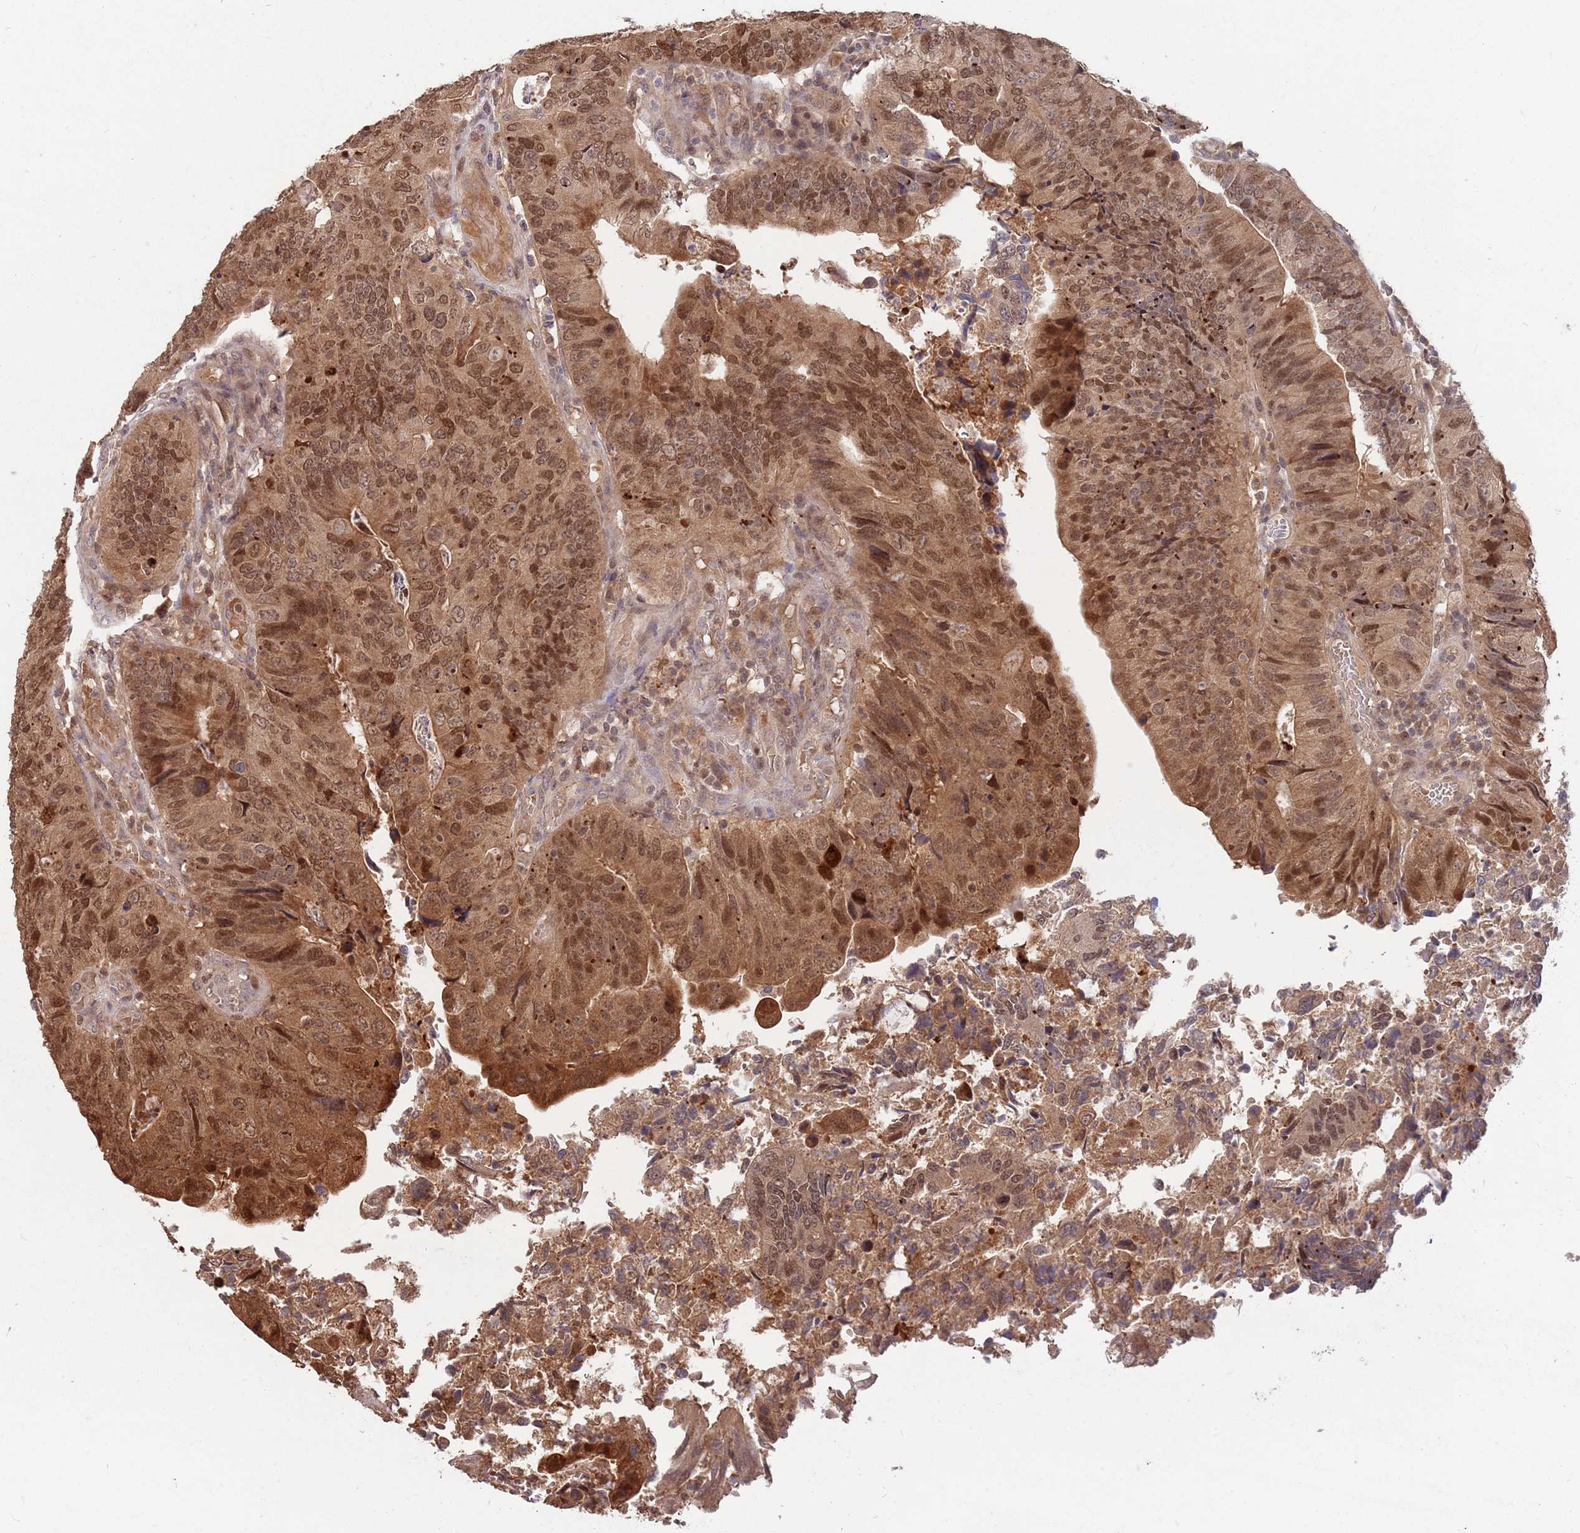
{"staining": {"intensity": "strong", "quantity": ">75%", "location": "cytoplasmic/membranous,nuclear"}, "tissue": "colorectal cancer", "cell_type": "Tumor cells", "image_type": "cancer", "snomed": [{"axis": "morphology", "description": "Adenocarcinoma, NOS"}, {"axis": "topography", "description": "Colon"}], "caption": "The micrograph demonstrates a brown stain indicating the presence of a protein in the cytoplasmic/membranous and nuclear of tumor cells in colorectal adenocarcinoma.", "gene": "SALL1", "patient": {"sex": "female", "age": 67}}